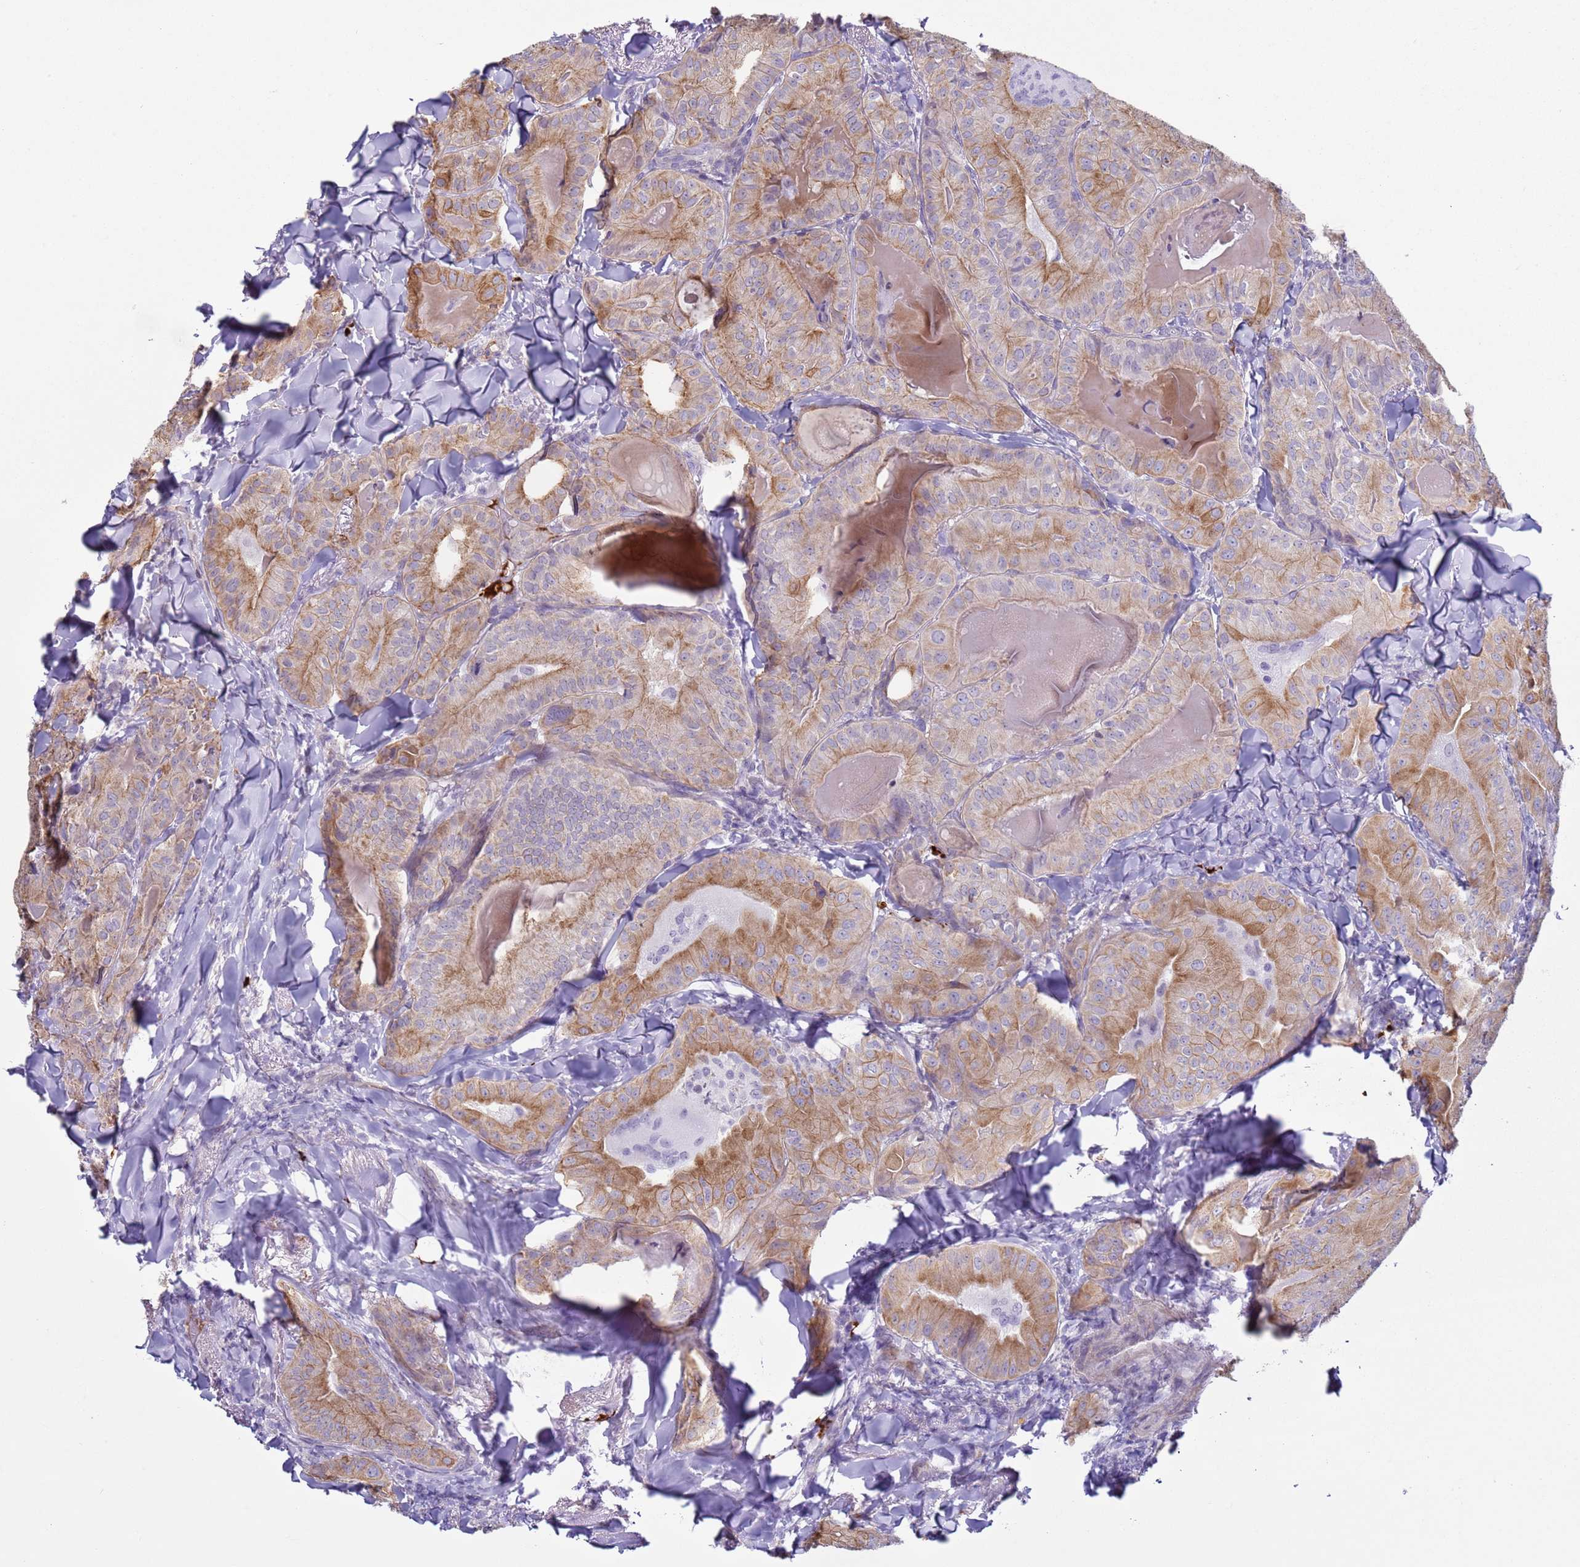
{"staining": {"intensity": "moderate", "quantity": "25%-75%", "location": "cytoplasmic/membranous"}, "tissue": "thyroid cancer", "cell_type": "Tumor cells", "image_type": "cancer", "snomed": [{"axis": "morphology", "description": "Papillary adenocarcinoma, NOS"}, {"axis": "topography", "description": "Thyroid gland"}], "caption": "Protein expression analysis of human thyroid papillary adenocarcinoma reveals moderate cytoplasmic/membranous positivity in approximately 25%-75% of tumor cells.", "gene": "NPAP1", "patient": {"sex": "female", "age": 68}}